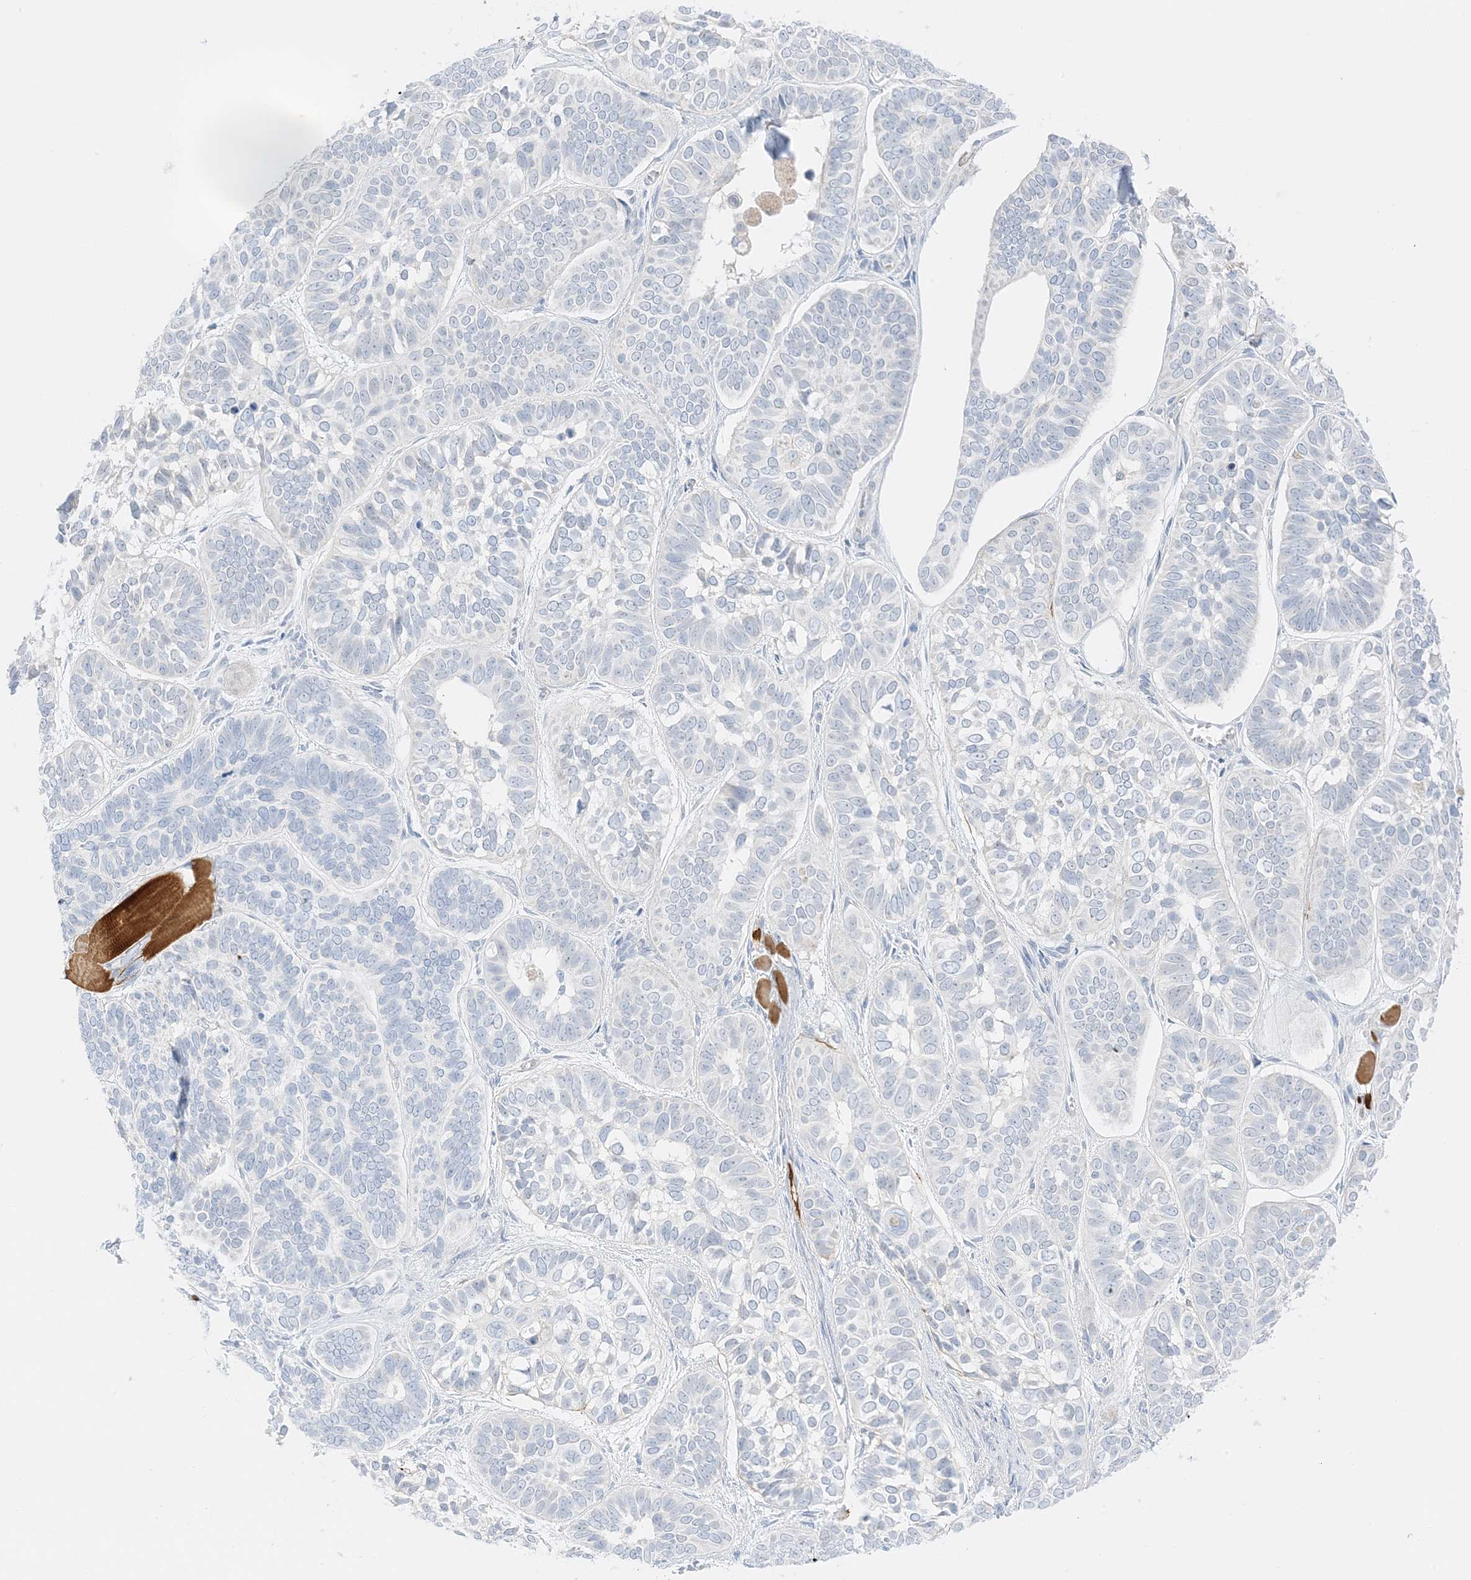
{"staining": {"intensity": "negative", "quantity": "none", "location": "none"}, "tissue": "skin cancer", "cell_type": "Tumor cells", "image_type": "cancer", "snomed": [{"axis": "morphology", "description": "Basal cell carcinoma"}, {"axis": "topography", "description": "Skin"}], "caption": "Basal cell carcinoma (skin) was stained to show a protein in brown. There is no significant positivity in tumor cells. (DAB (3,3'-diaminobenzidine) IHC, high magnification).", "gene": "SLC22A13", "patient": {"sex": "male", "age": 62}}